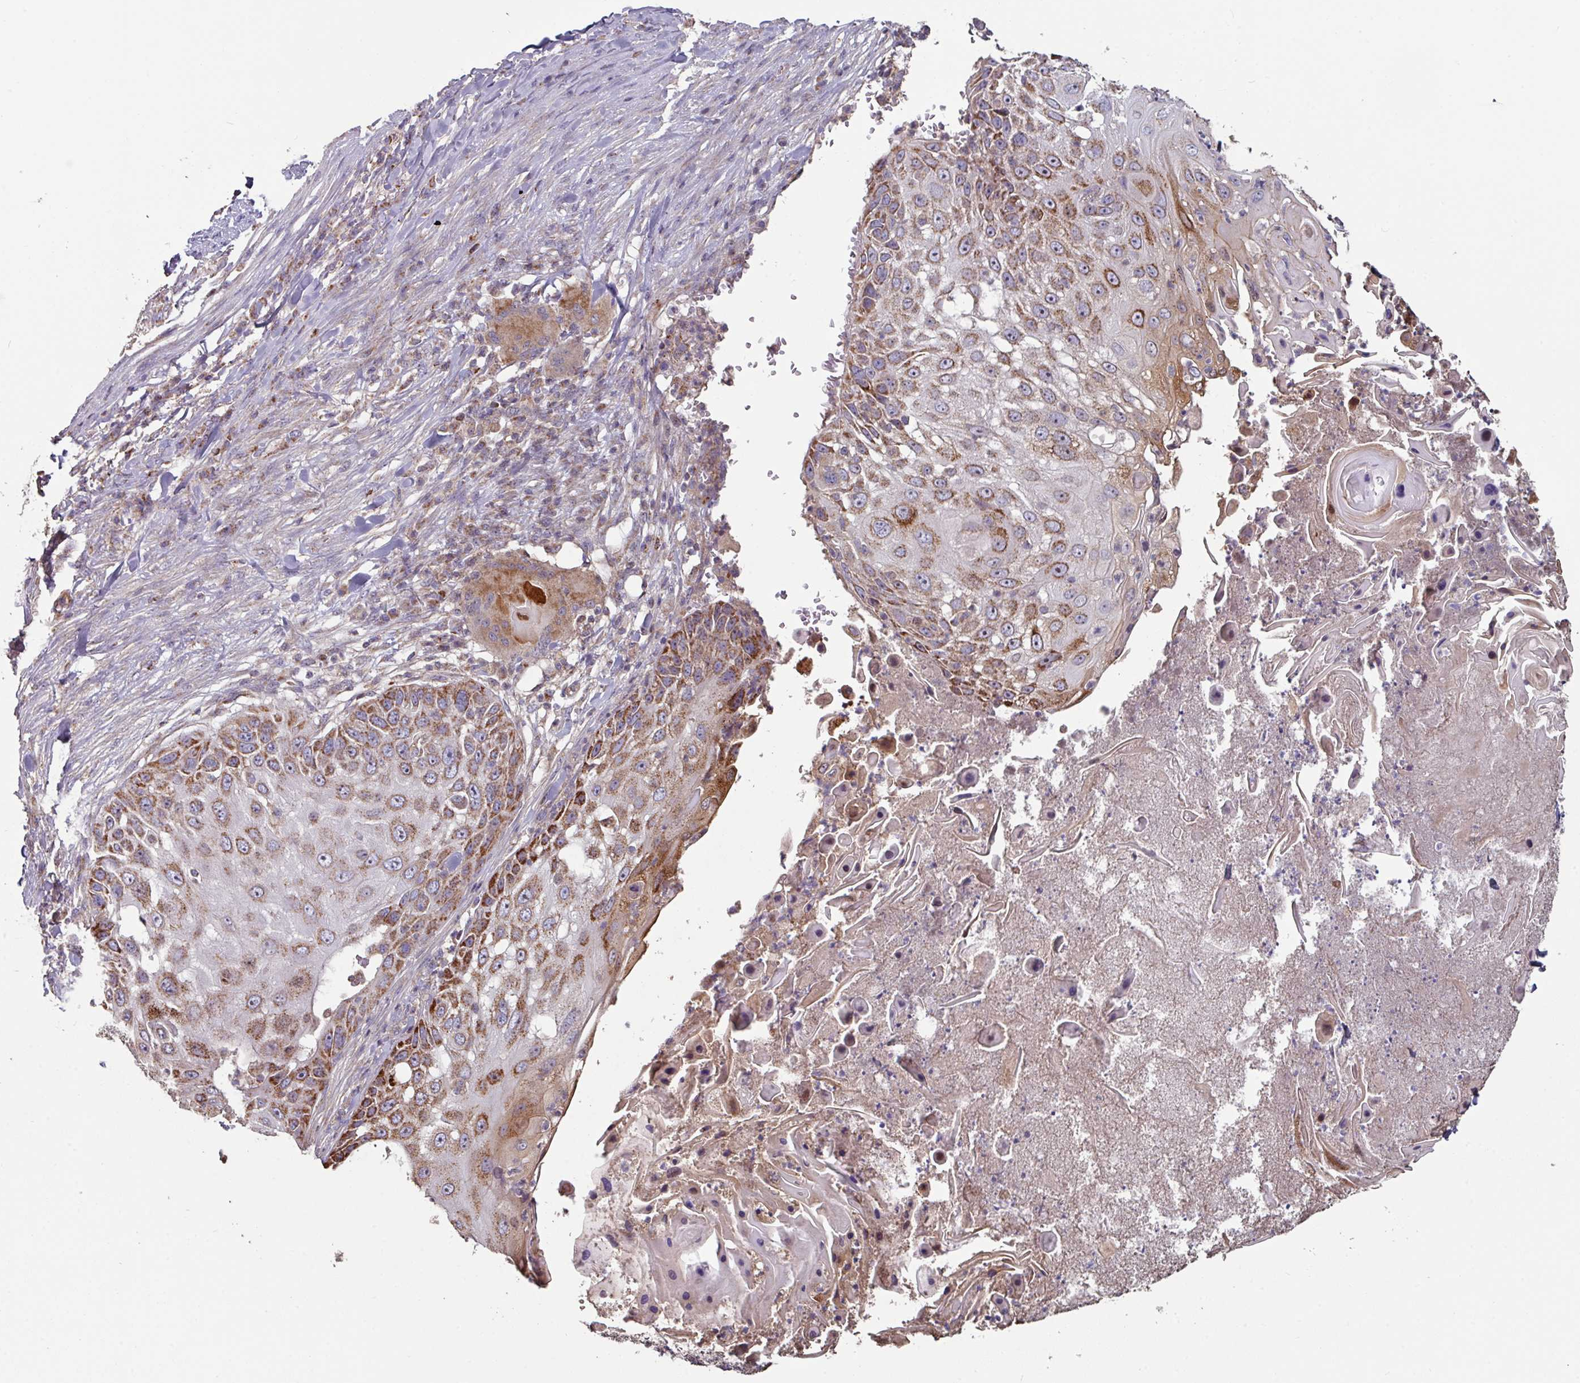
{"staining": {"intensity": "strong", "quantity": "25%-75%", "location": "cytoplasmic/membranous"}, "tissue": "skin cancer", "cell_type": "Tumor cells", "image_type": "cancer", "snomed": [{"axis": "morphology", "description": "Squamous cell carcinoma, NOS"}, {"axis": "topography", "description": "Skin"}], "caption": "An immunohistochemistry (IHC) image of tumor tissue is shown. Protein staining in brown highlights strong cytoplasmic/membranous positivity in skin cancer (squamous cell carcinoma) within tumor cells.", "gene": "OR2D3", "patient": {"sex": "female", "age": 44}}